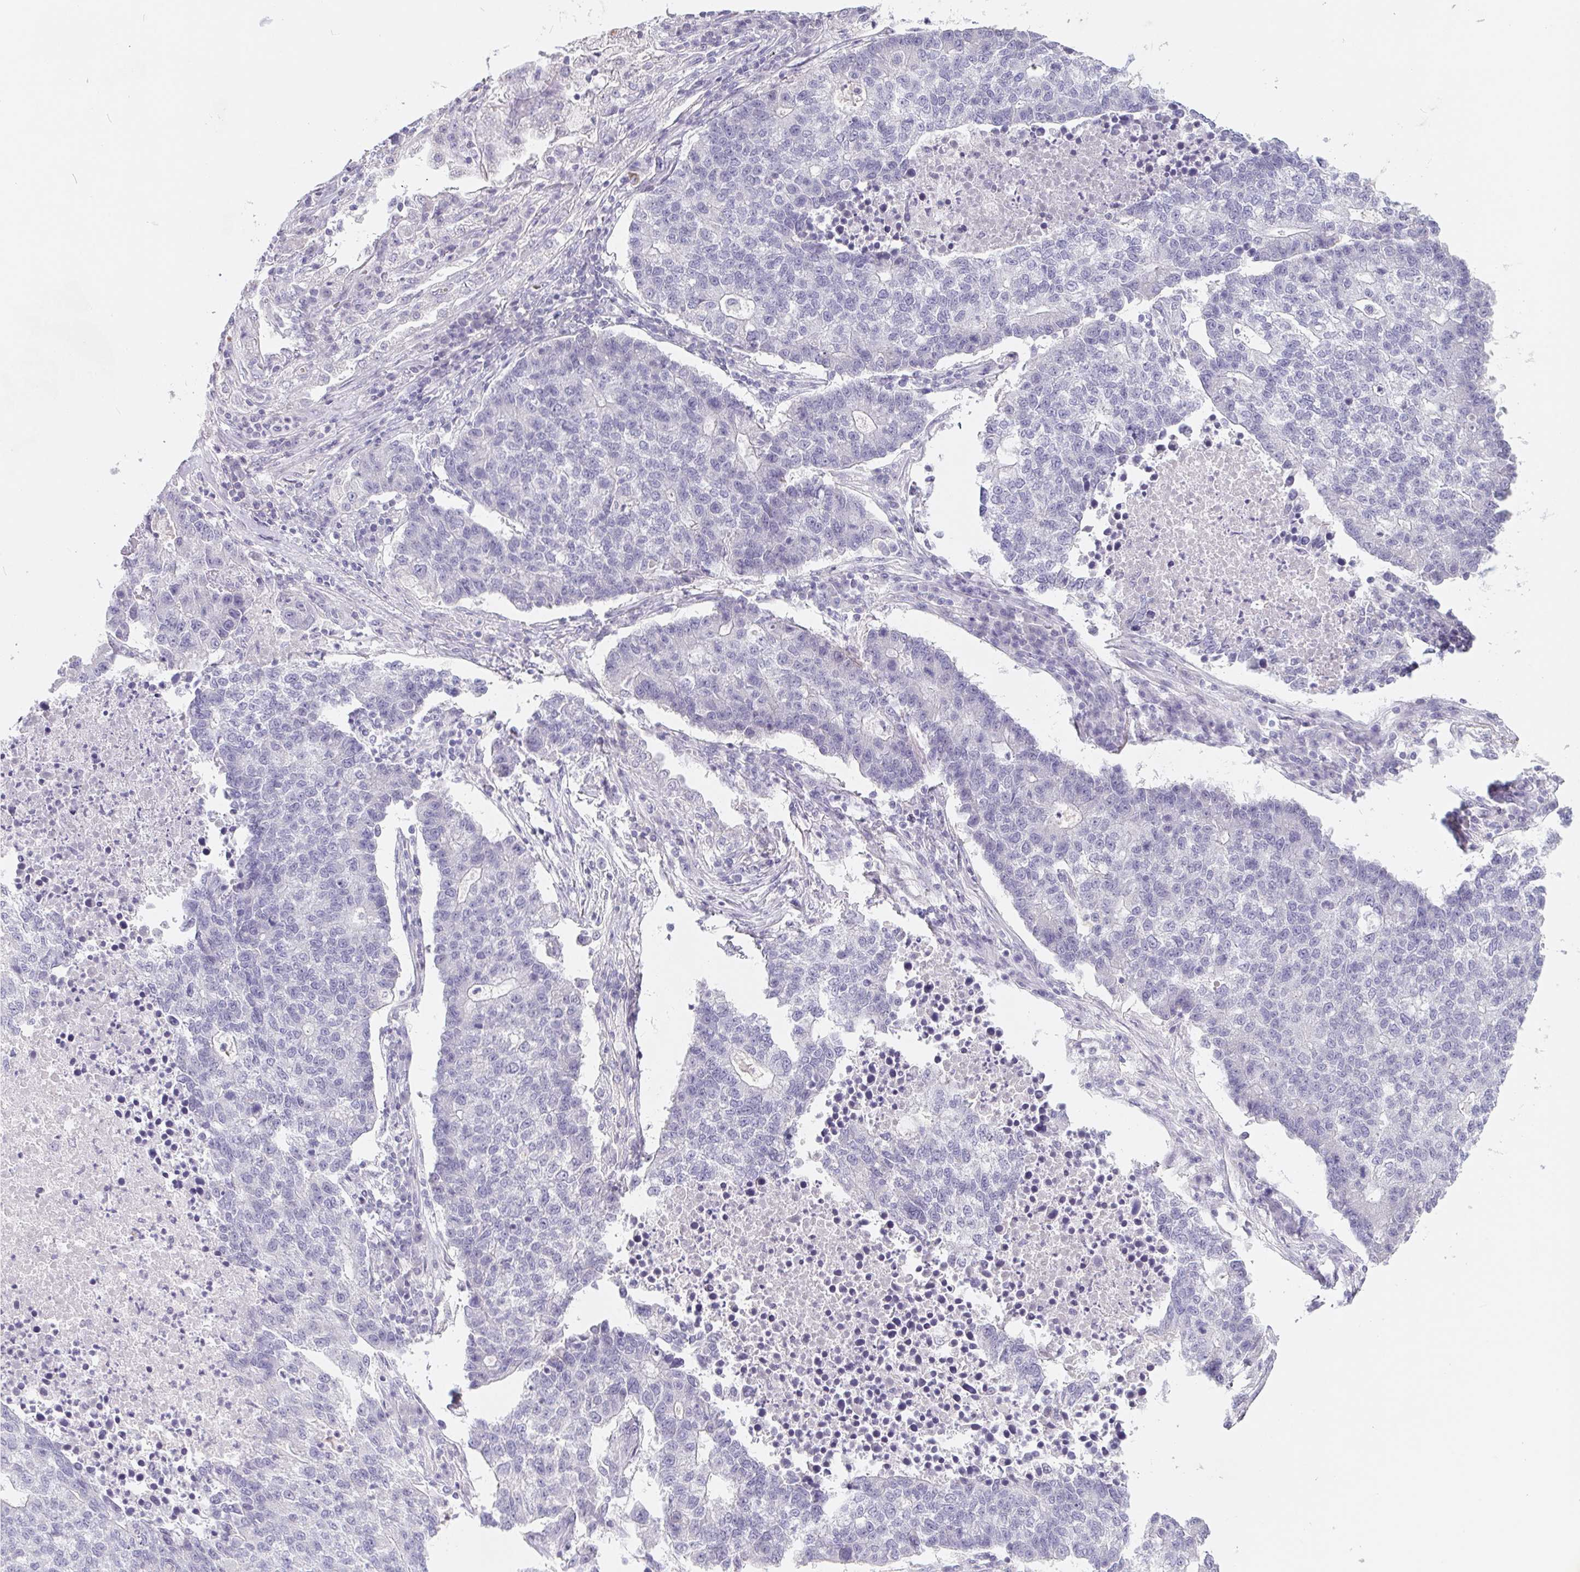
{"staining": {"intensity": "negative", "quantity": "none", "location": "none"}, "tissue": "lung cancer", "cell_type": "Tumor cells", "image_type": "cancer", "snomed": [{"axis": "morphology", "description": "Adenocarcinoma, NOS"}, {"axis": "topography", "description": "Lung"}], "caption": "An image of adenocarcinoma (lung) stained for a protein displays no brown staining in tumor cells.", "gene": "FDX1", "patient": {"sex": "male", "age": 57}}